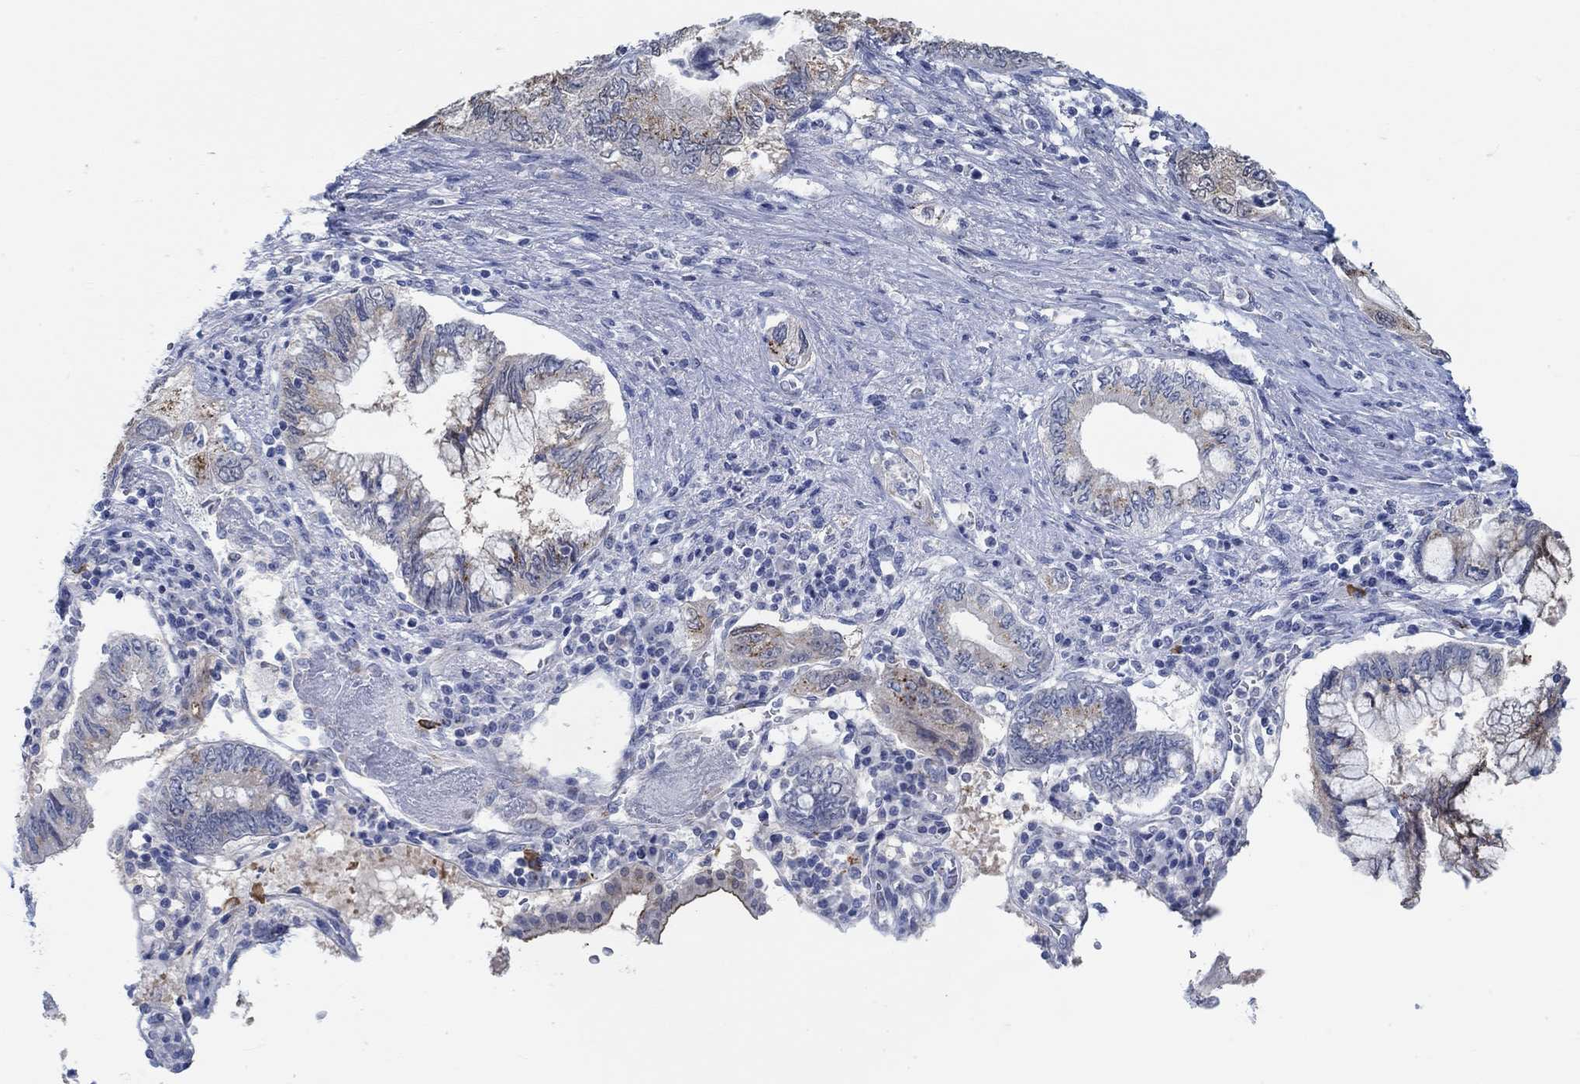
{"staining": {"intensity": "strong", "quantity": "<25%", "location": "cytoplasmic/membranous"}, "tissue": "pancreatic cancer", "cell_type": "Tumor cells", "image_type": "cancer", "snomed": [{"axis": "morphology", "description": "Adenocarcinoma, NOS"}, {"axis": "topography", "description": "Pancreas"}], "caption": "A brown stain shows strong cytoplasmic/membranous expression of a protein in pancreatic cancer (adenocarcinoma) tumor cells.", "gene": "TEKT4", "patient": {"sex": "female", "age": 73}}